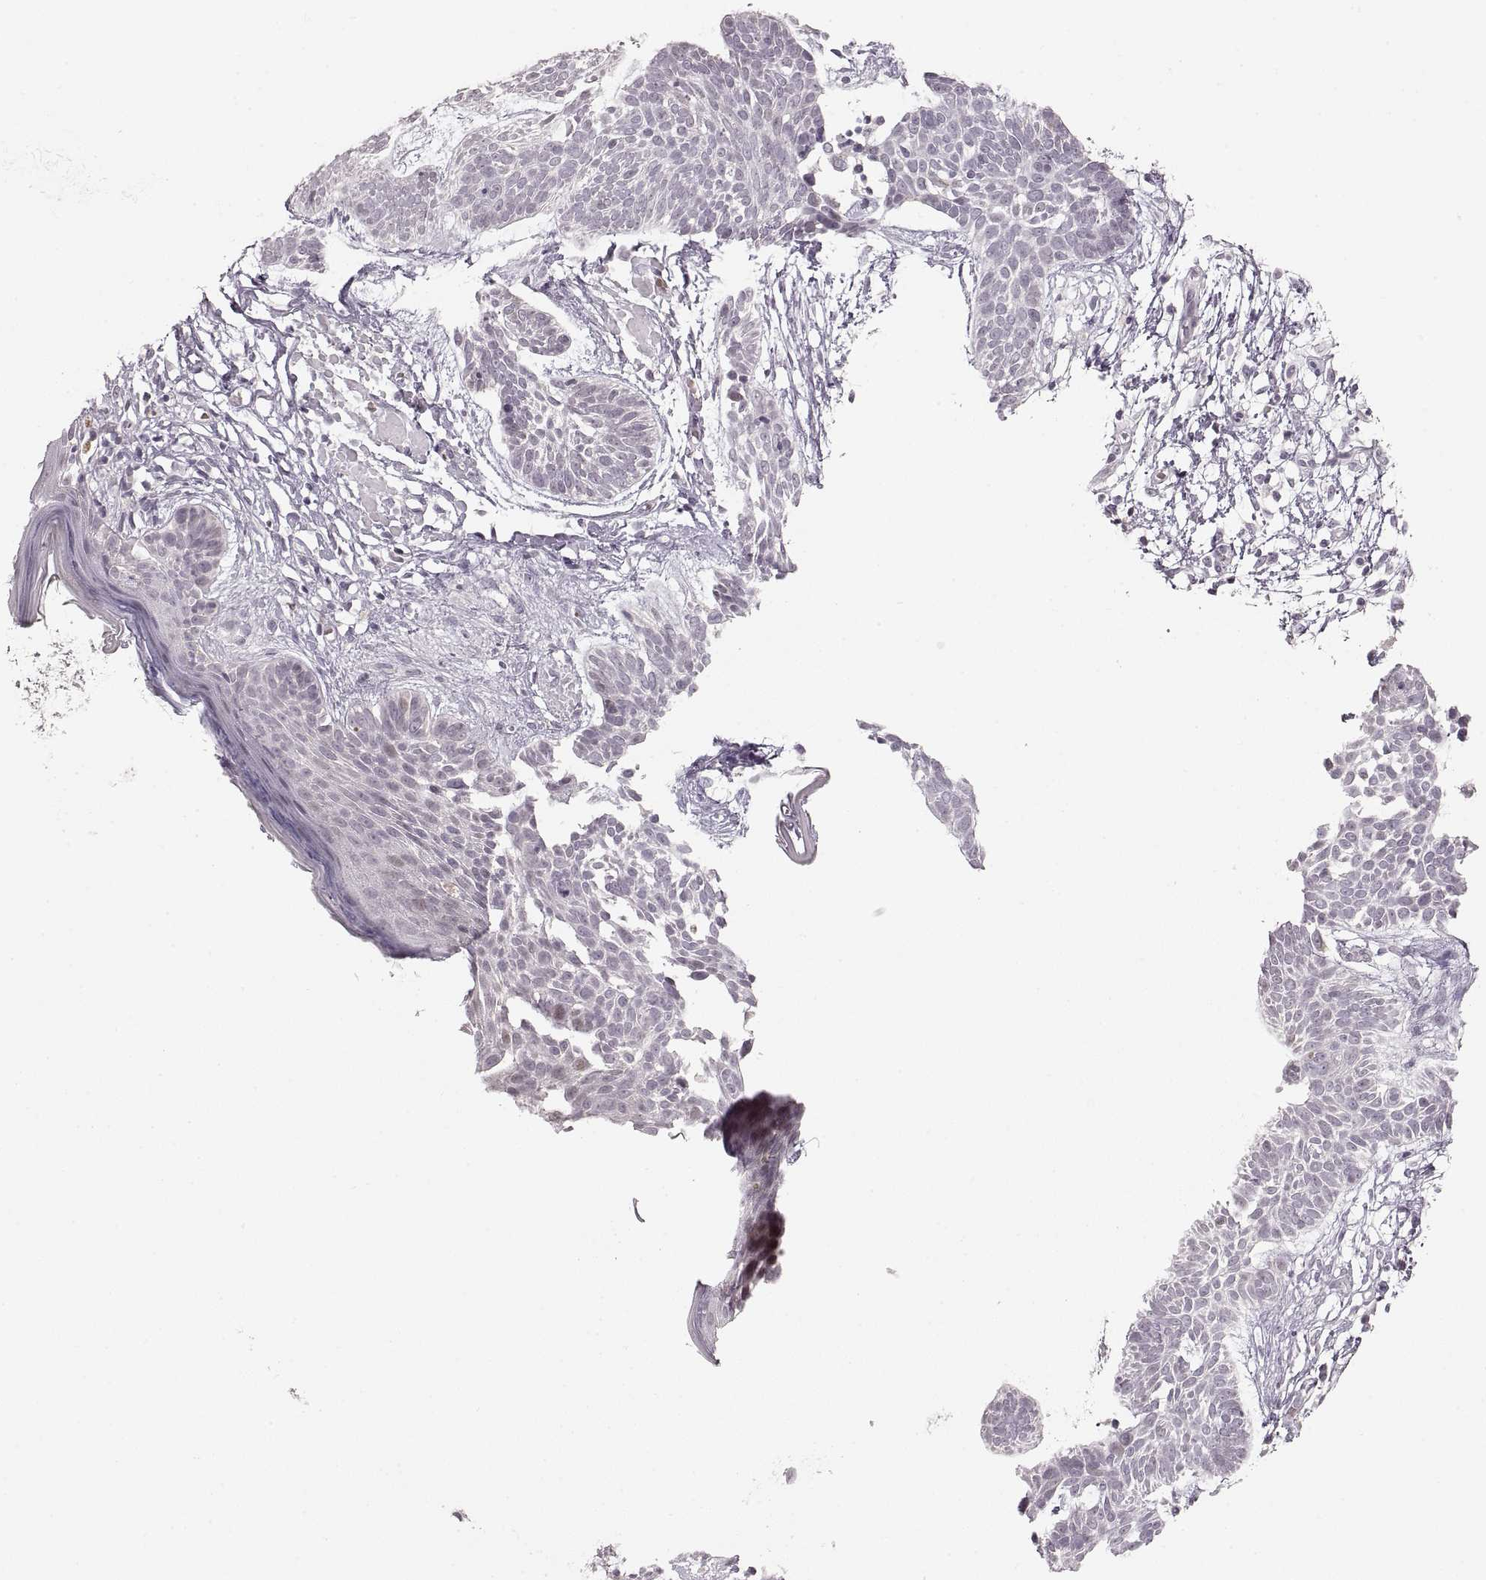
{"staining": {"intensity": "negative", "quantity": "none", "location": "none"}, "tissue": "skin cancer", "cell_type": "Tumor cells", "image_type": "cancer", "snomed": [{"axis": "morphology", "description": "Basal cell carcinoma"}, {"axis": "topography", "description": "Skin"}], "caption": "Basal cell carcinoma (skin) was stained to show a protein in brown. There is no significant positivity in tumor cells.", "gene": "PCSK2", "patient": {"sex": "male", "age": 85}}